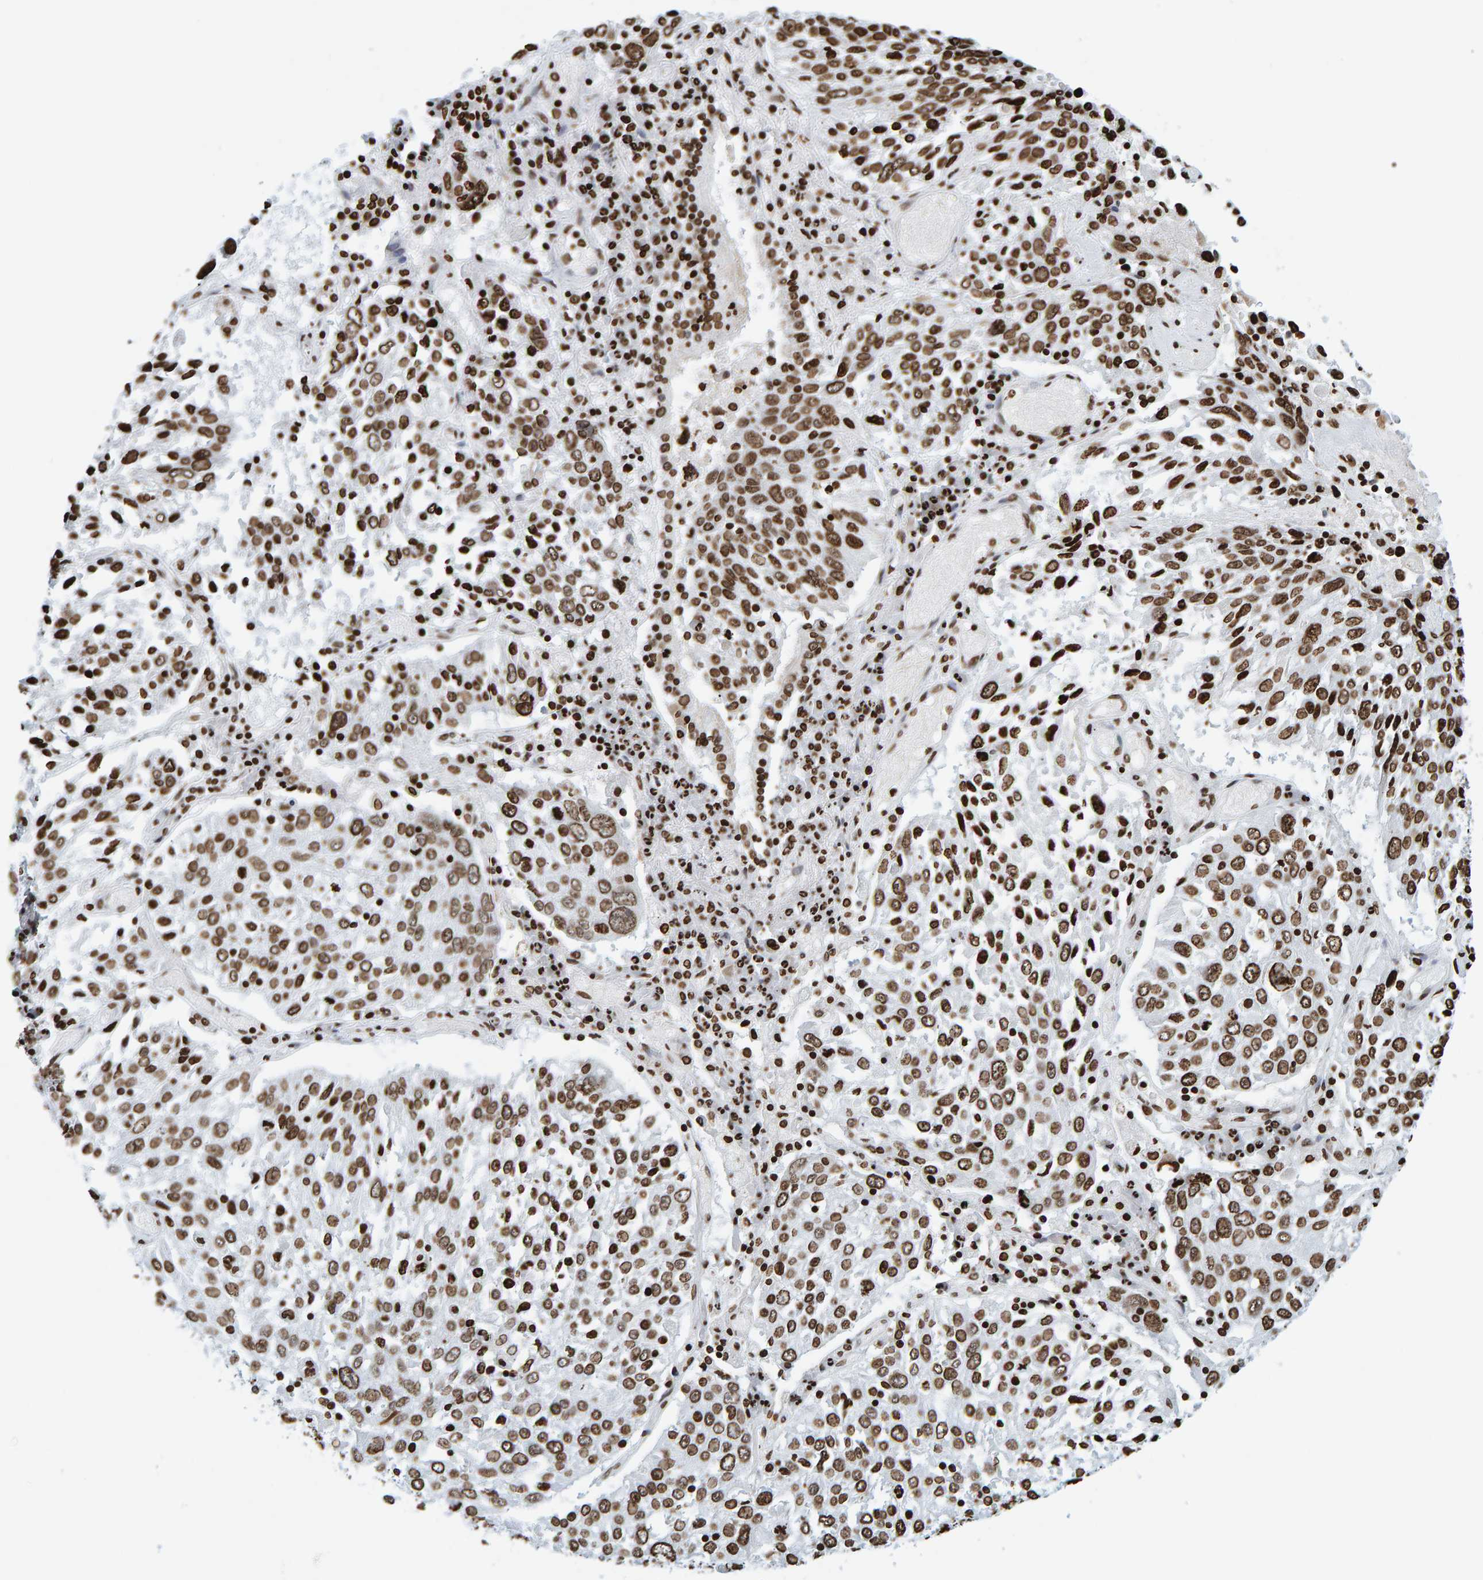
{"staining": {"intensity": "strong", "quantity": ">75%", "location": "cytoplasmic/membranous,nuclear"}, "tissue": "lung cancer", "cell_type": "Tumor cells", "image_type": "cancer", "snomed": [{"axis": "morphology", "description": "Squamous cell carcinoma, NOS"}, {"axis": "topography", "description": "Lung"}], "caption": "Protein analysis of lung cancer (squamous cell carcinoma) tissue reveals strong cytoplasmic/membranous and nuclear expression in approximately >75% of tumor cells.", "gene": "BRF2", "patient": {"sex": "male", "age": 65}}